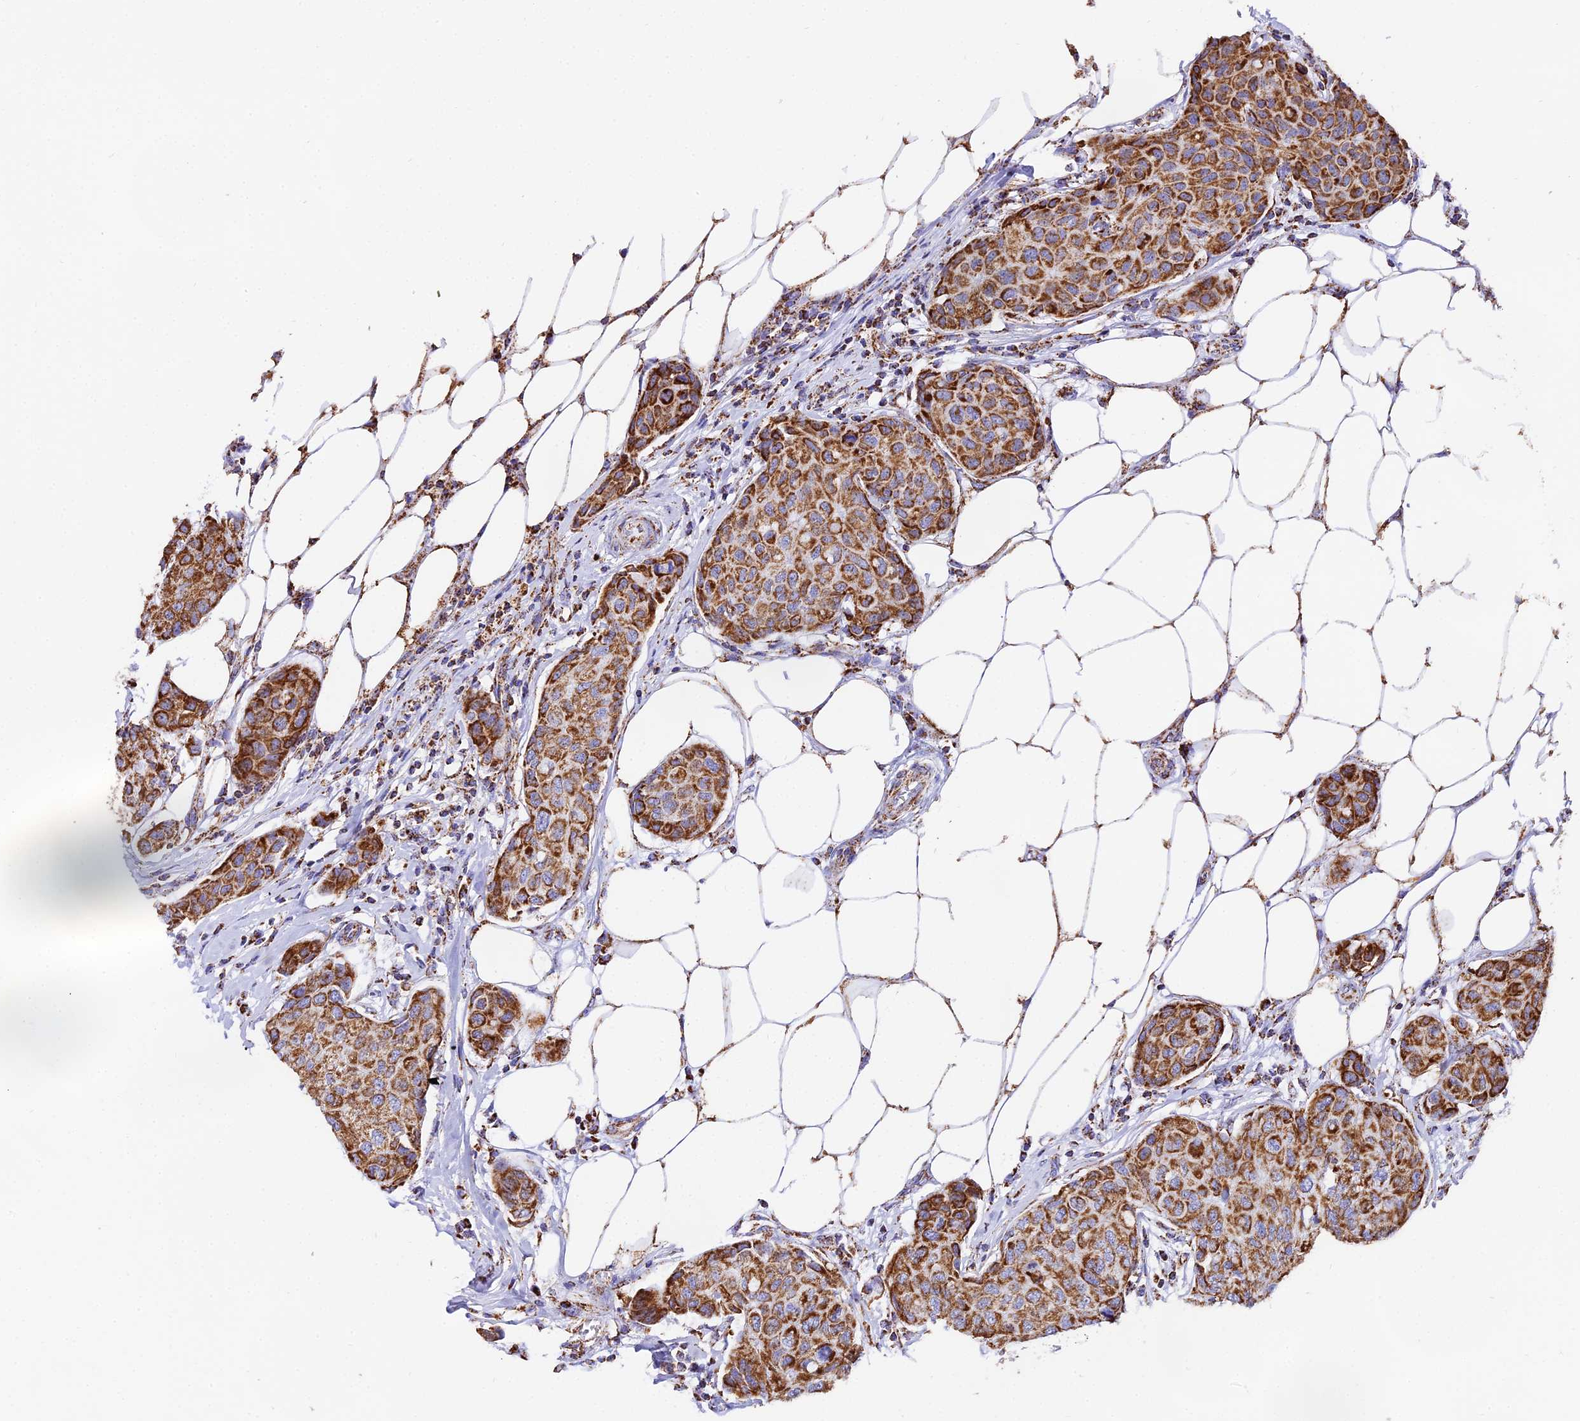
{"staining": {"intensity": "moderate", "quantity": ">75%", "location": "cytoplasmic/membranous"}, "tissue": "breast cancer", "cell_type": "Tumor cells", "image_type": "cancer", "snomed": [{"axis": "morphology", "description": "Duct carcinoma"}, {"axis": "topography", "description": "Breast"}], "caption": "Immunohistochemical staining of intraductal carcinoma (breast) displays medium levels of moderate cytoplasmic/membranous positivity in about >75% of tumor cells. (Stains: DAB (3,3'-diaminobenzidine) in brown, nuclei in blue, Microscopy: brightfield microscopy at high magnification).", "gene": "ATP5PD", "patient": {"sex": "female", "age": 80}}